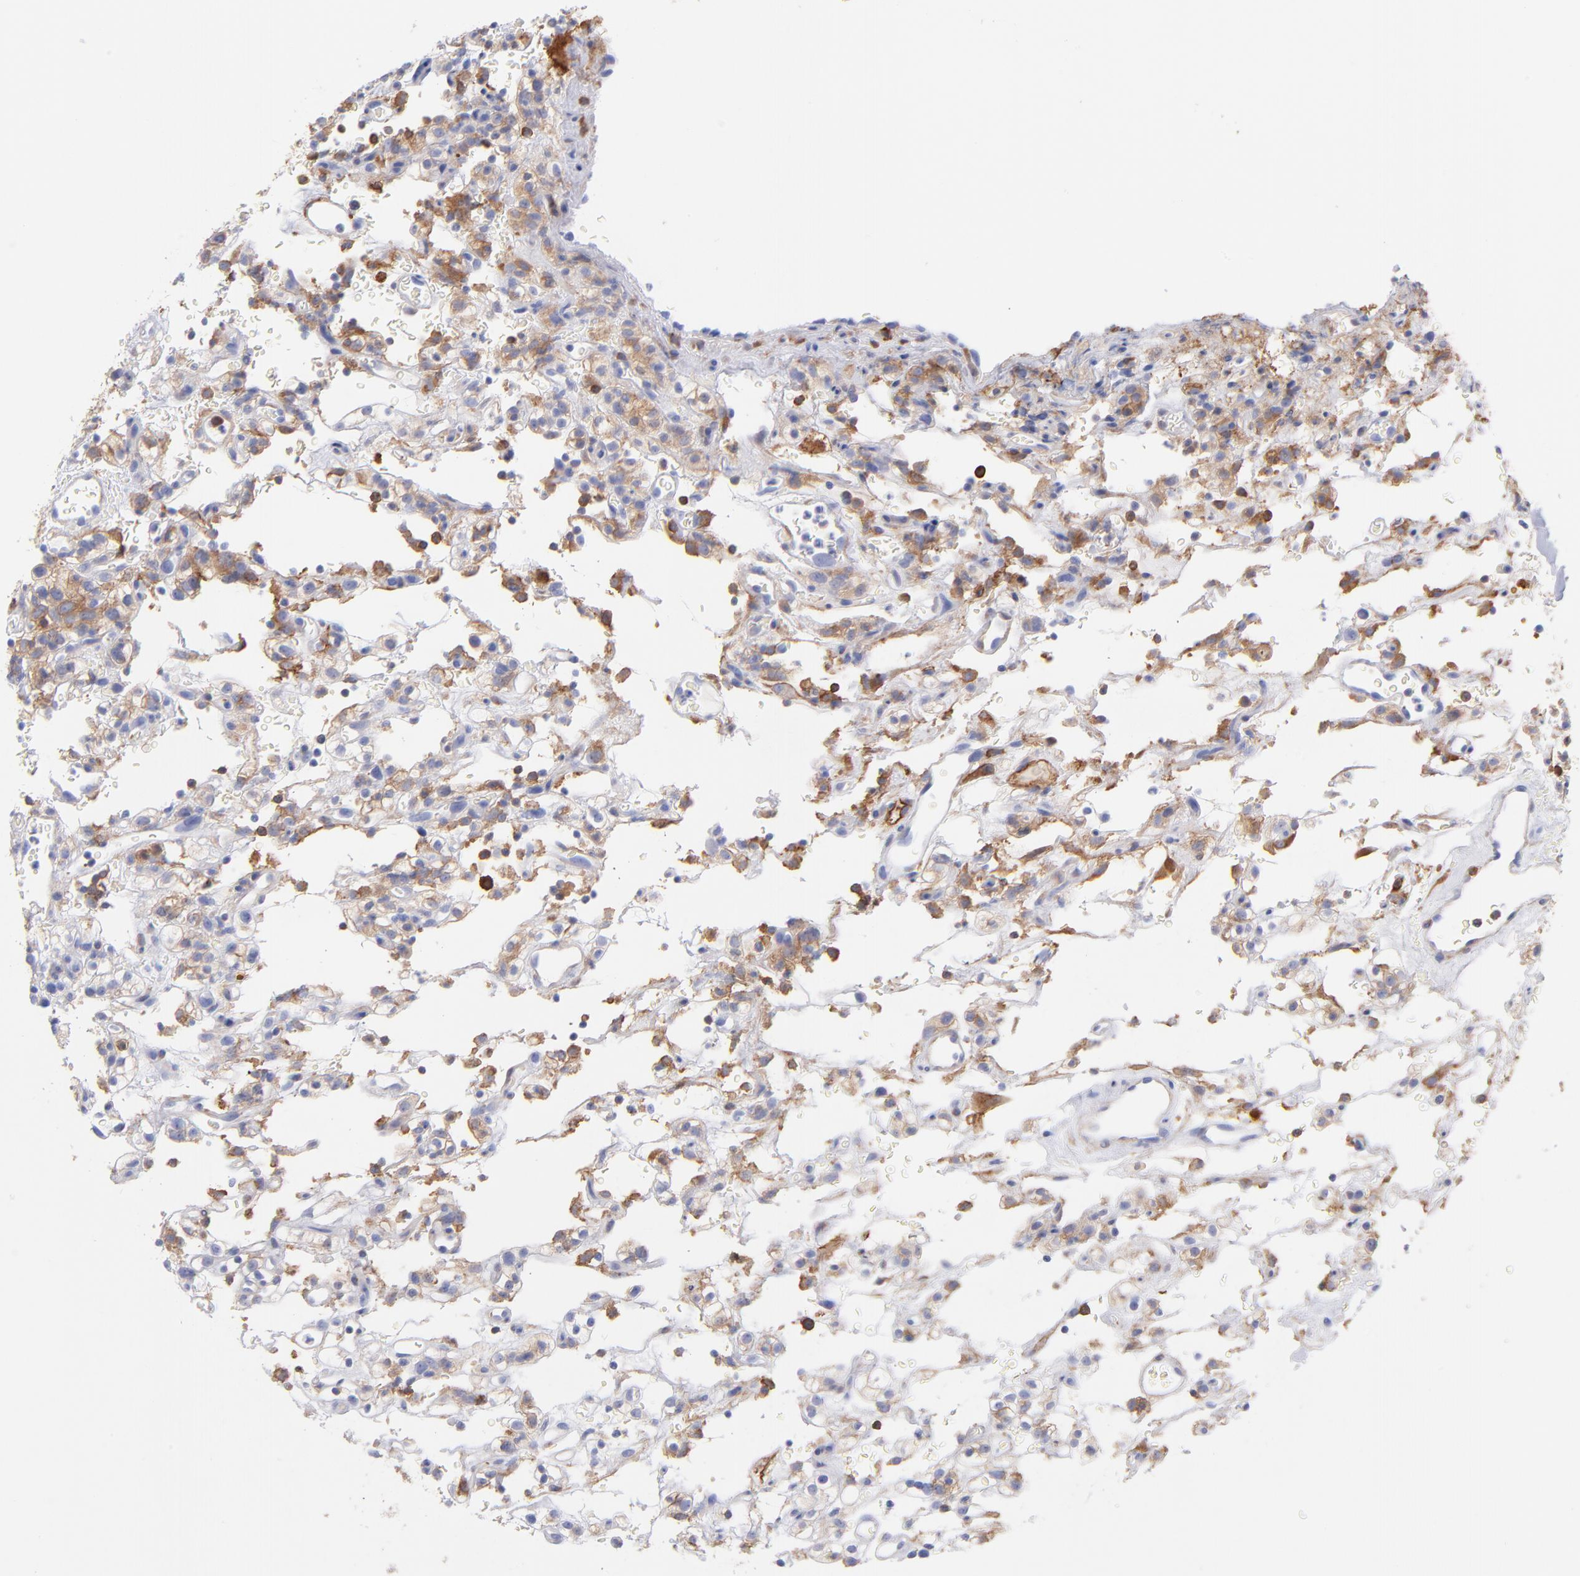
{"staining": {"intensity": "moderate", "quantity": ">75%", "location": "cytoplasmic/membranous"}, "tissue": "renal cancer", "cell_type": "Tumor cells", "image_type": "cancer", "snomed": [{"axis": "morphology", "description": "Normal tissue, NOS"}, {"axis": "morphology", "description": "Adenocarcinoma, NOS"}, {"axis": "topography", "description": "Kidney"}], "caption": "Human renal cancer (adenocarcinoma) stained with a brown dye exhibits moderate cytoplasmic/membranous positive staining in approximately >75% of tumor cells.", "gene": "PRKCA", "patient": {"sex": "female", "age": 72}}